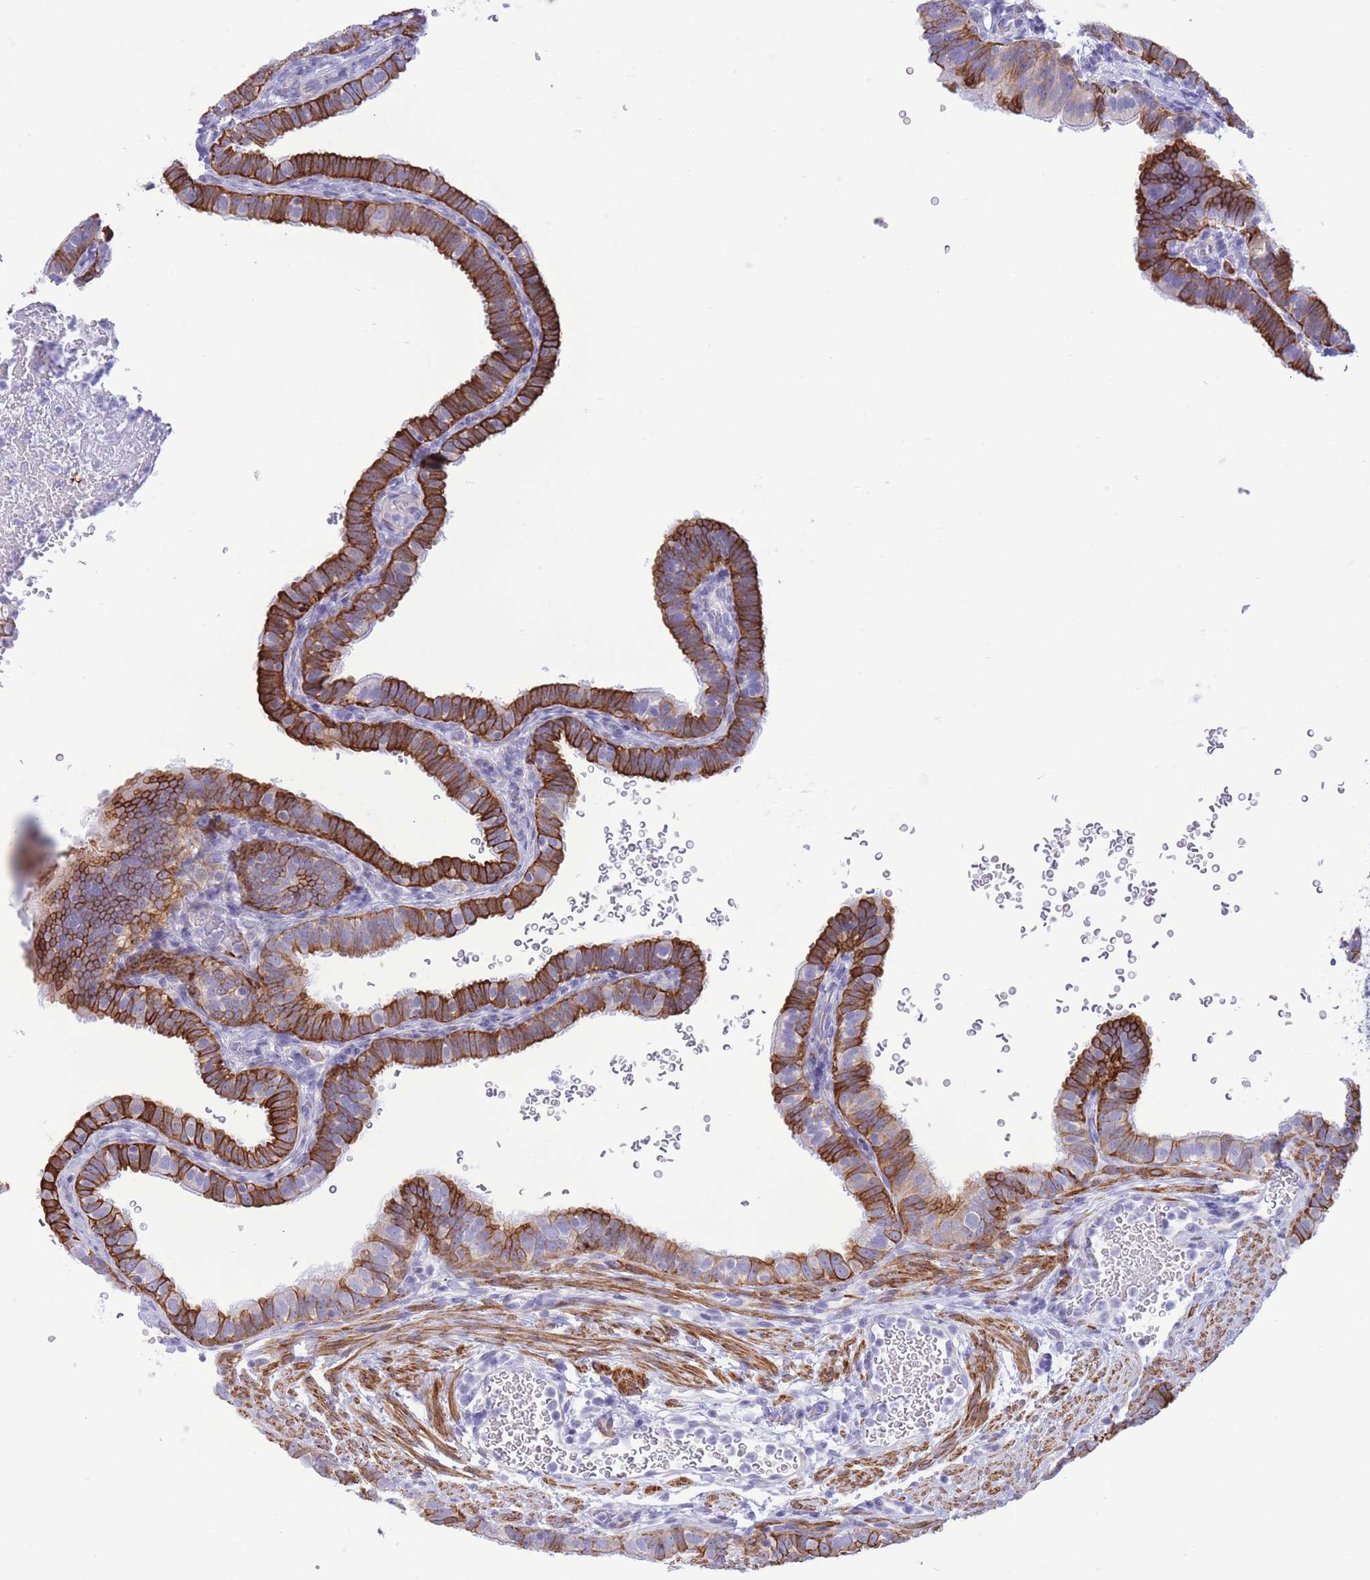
{"staining": {"intensity": "strong", "quantity": "25%-75%", "location": "cytoplasmic/membranous"}, "tissue": "fallopian tube", "cell_type": "Glandular cells", "image_type": "normal", "snomed": [{"axis": "morphology", "description": "Normal tissue, NOS"}, {"axis": "topography", "description": "Fallopian tube"}], "caption": "Unremarkable fallopian tube exhibits strong cytoplasmic/membranous positivity in about 25%-75% of glandular cells, visualized by immunohistochemistry.", "gene": "VWA8", "patient": {"sex": "female", "age": 41}}